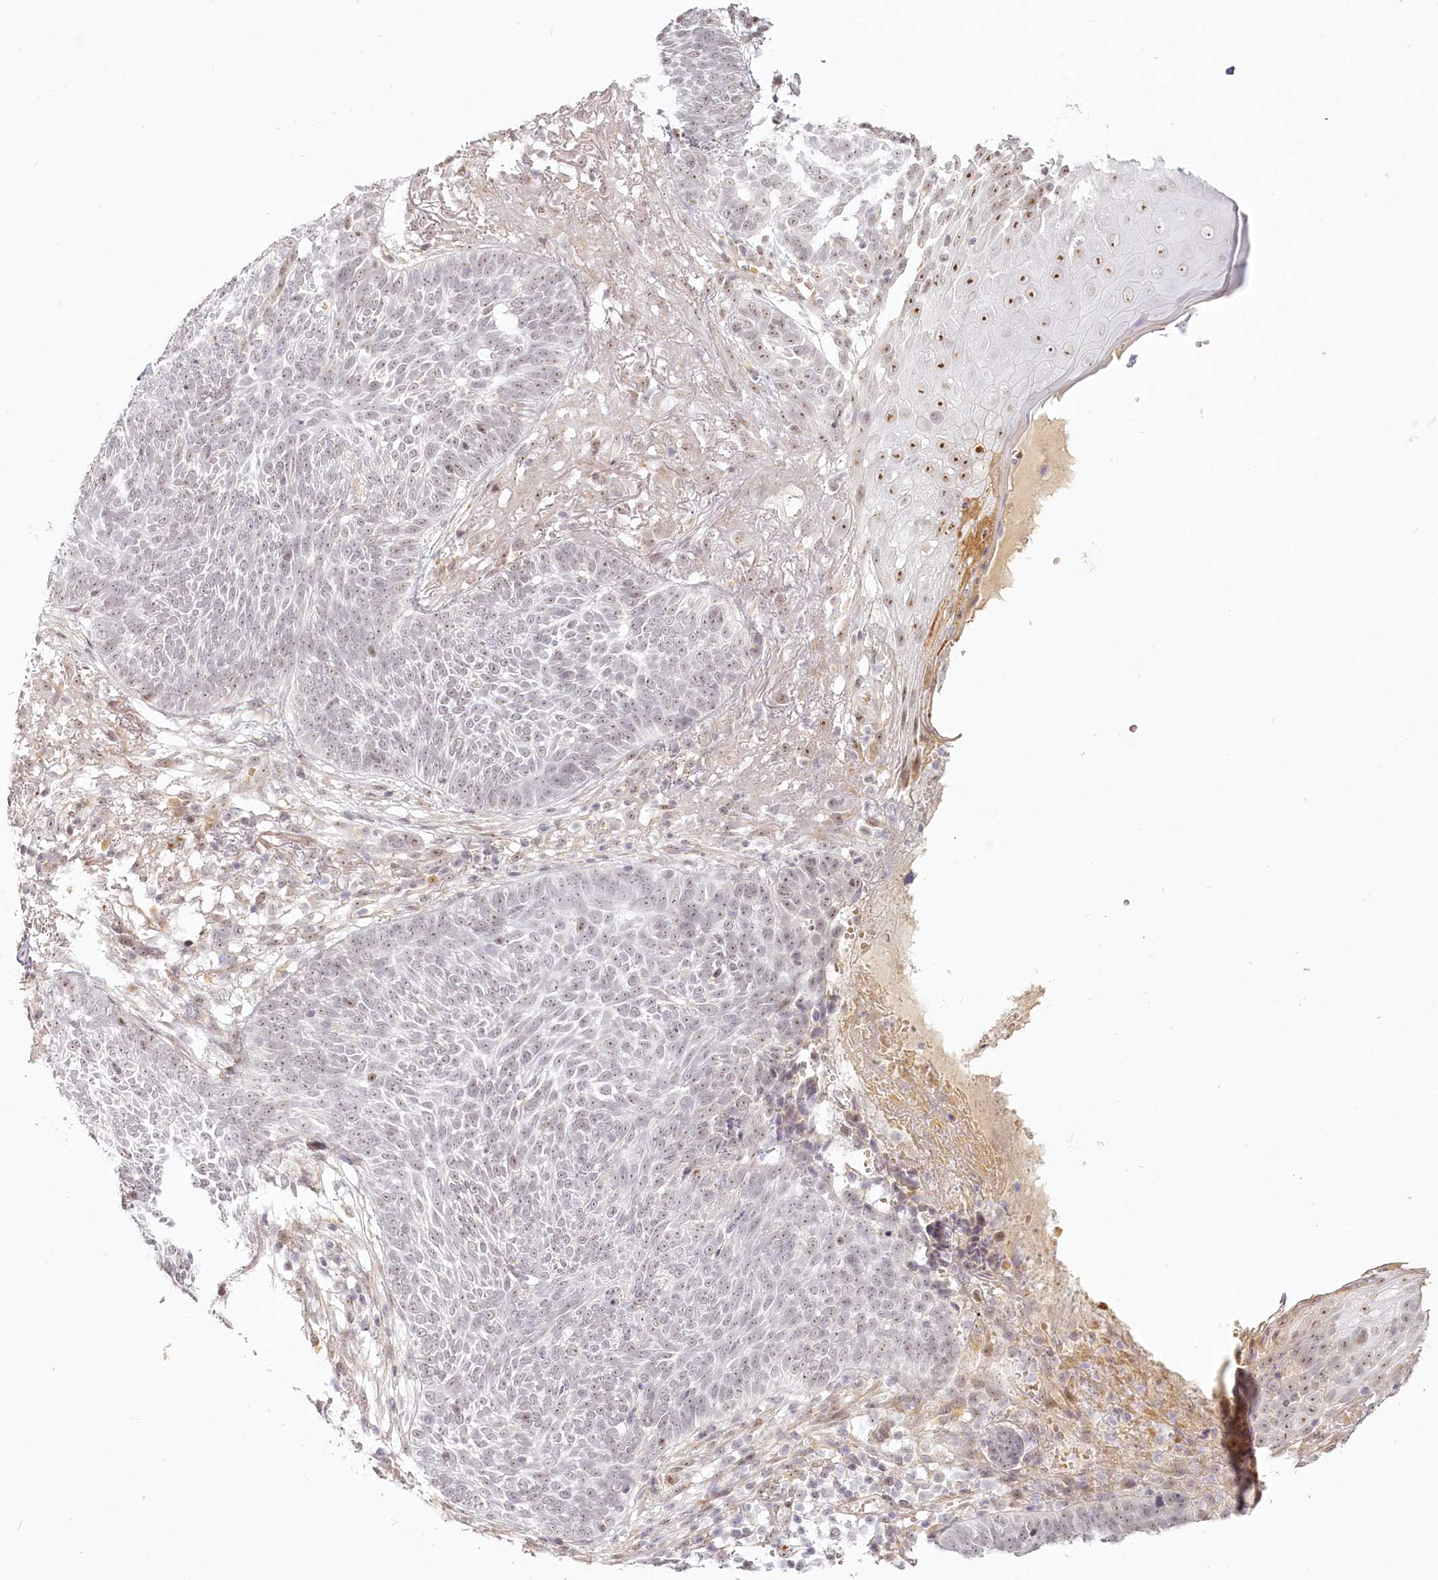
{"staining": {"intensity": "weak", "quantity": "25%-75%", "location": "nuclear"}, "tissue": "skin cancer", "cell_type": "Tumor cells", "image_type": "cancer", "snomed": [{"axis": "morphology", "description": "Normal tissue, NOS"}, {"axis": "morphology", "description": "Basal cell carcinoma"}, {"axis": "topography", "description": "Skin"}], "caption": "Protein expression analysis of human basal cell carcinoma (skin) reveals weak nuclear staining in approximately 25%-75% of tumor cells.", "gene": "EXOSC7", "patient": {"sex": "male", "age": 64}}